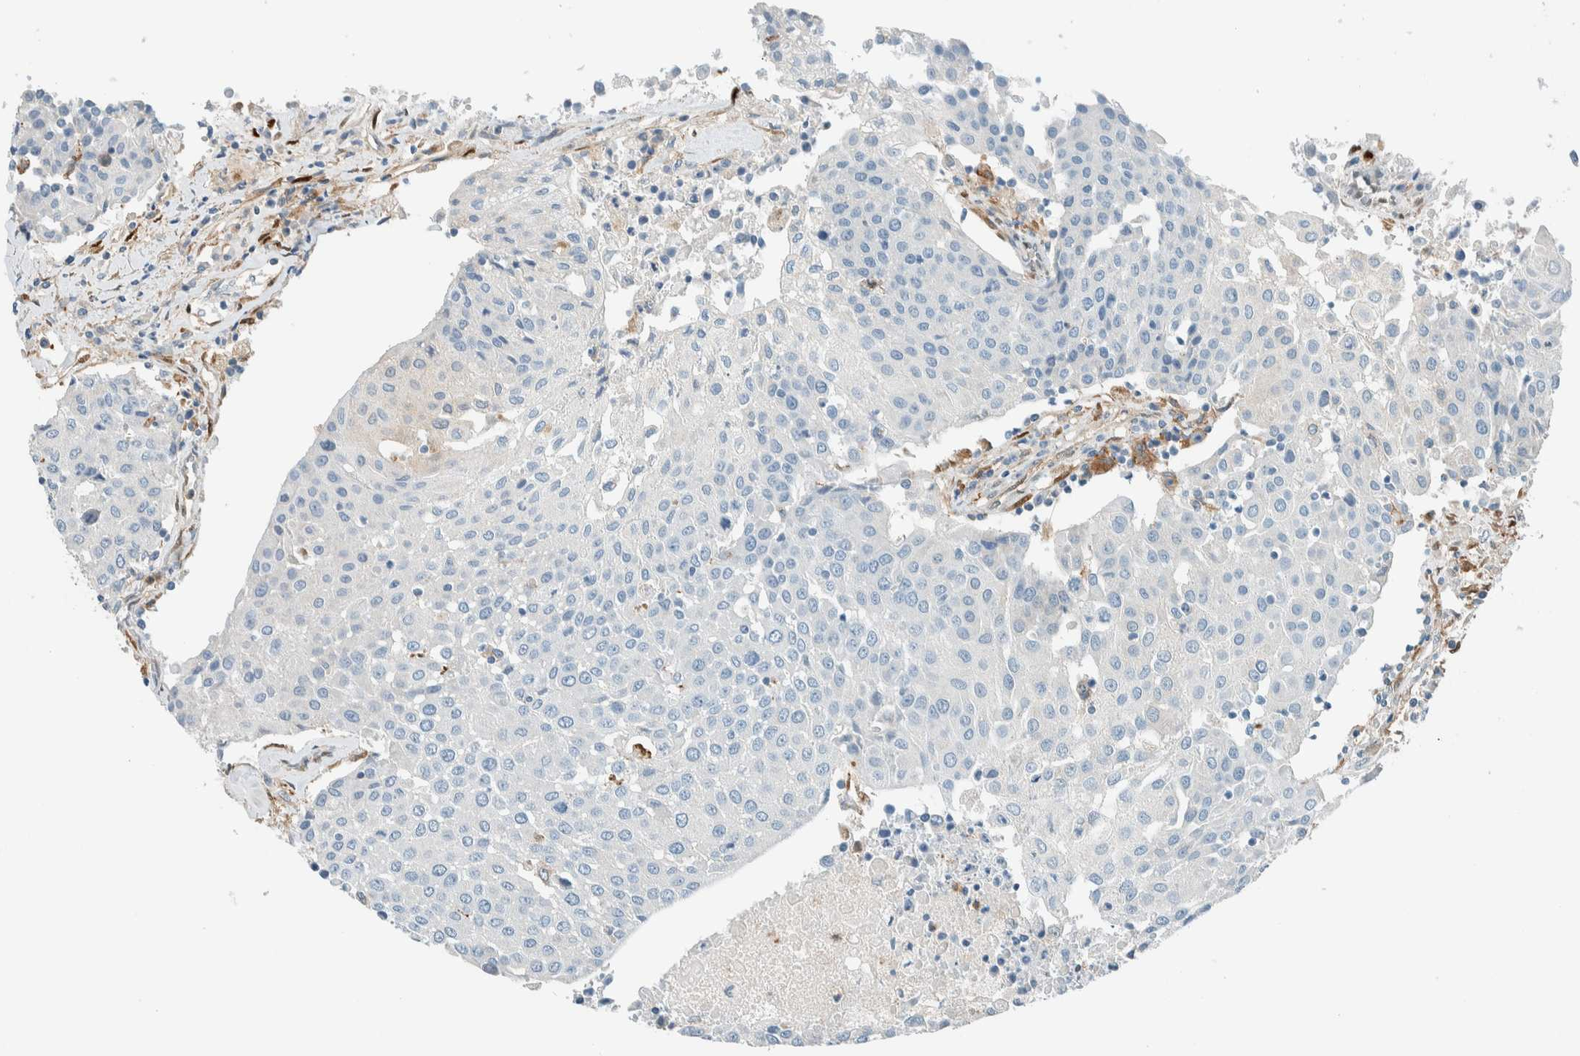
{"staining": {"intensity": "negative", "quantity": "none", "location": "none"}, "tissue": "urothelial cancer", "cell_type": "Tumor cells", "image_type": "cancer", "snomed": [{"axis": "morphology", "description": "Urothelial carcinoma, High grade"}, {"axis": "topography", "description": "Urinary bladder"}], "caption": "DAB (3,3'-diaminobenzidine) immunohistochemical staining of urothelial cancer shows no significant positivity in tumor cells. Brightfield microscopy of immunohistochemistry stained with DAB (3,3'-diaminobenzidine) (brown) and hematoxylin (blue), captured at high magnification.", "gene": "NXN", "patient": {"sex": "female", "age": 85}}